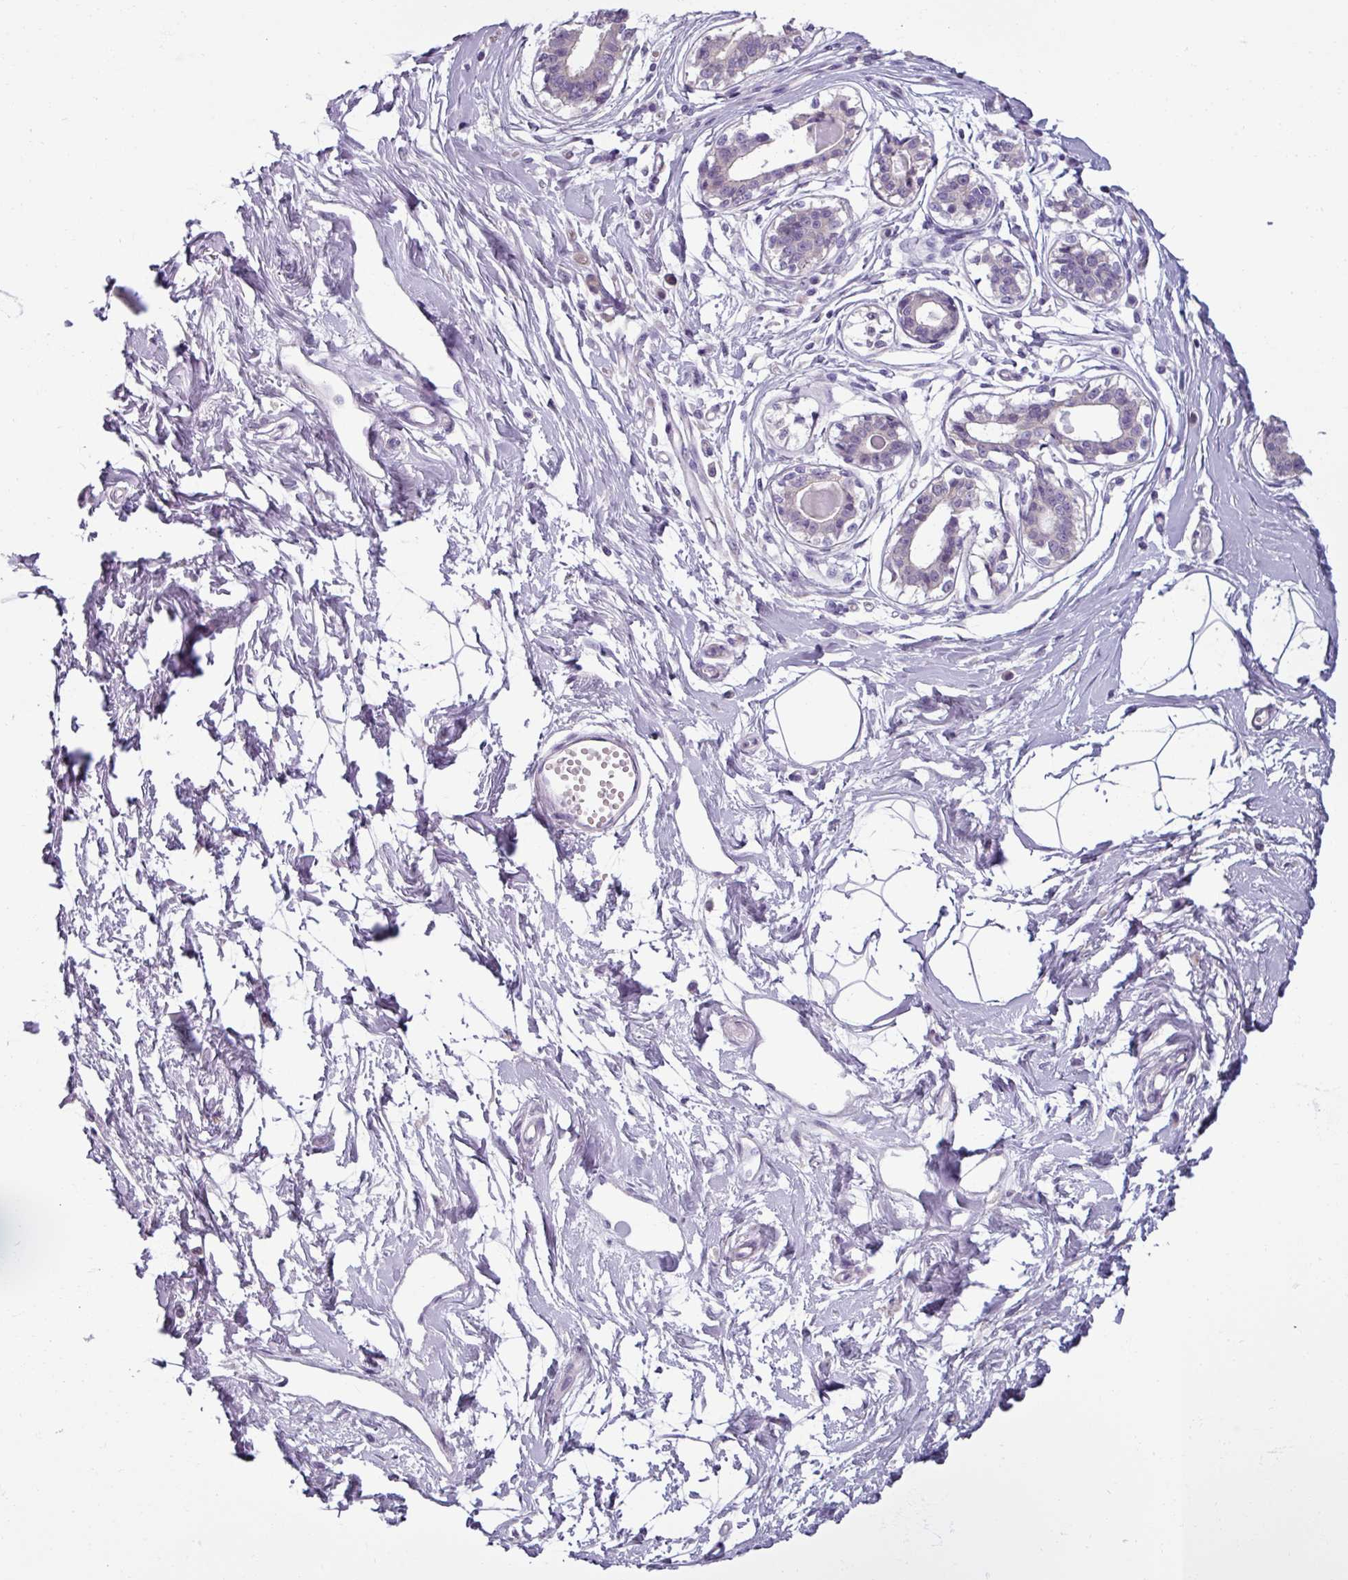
{"staining": {"intensity": "negative", "quantity": "none", "location": "none"}, "tissue": "breast", "cell_type": "Adipocytes", "image_type": "normal", "snomed": [{"axis": "morphology", "description": "Normal tissue, NOS"}, {"axis": "topography", "description": "Breast"}], "caption": "Immunohistochemical staining of benign breast reveals no significant expression in adipocytes. (DAB (3,3'-diaminobenzidine) immunohistochemistry, high magnification).", "gene": "SMIM11", "patient": {"sex": "female", "age": 45}}